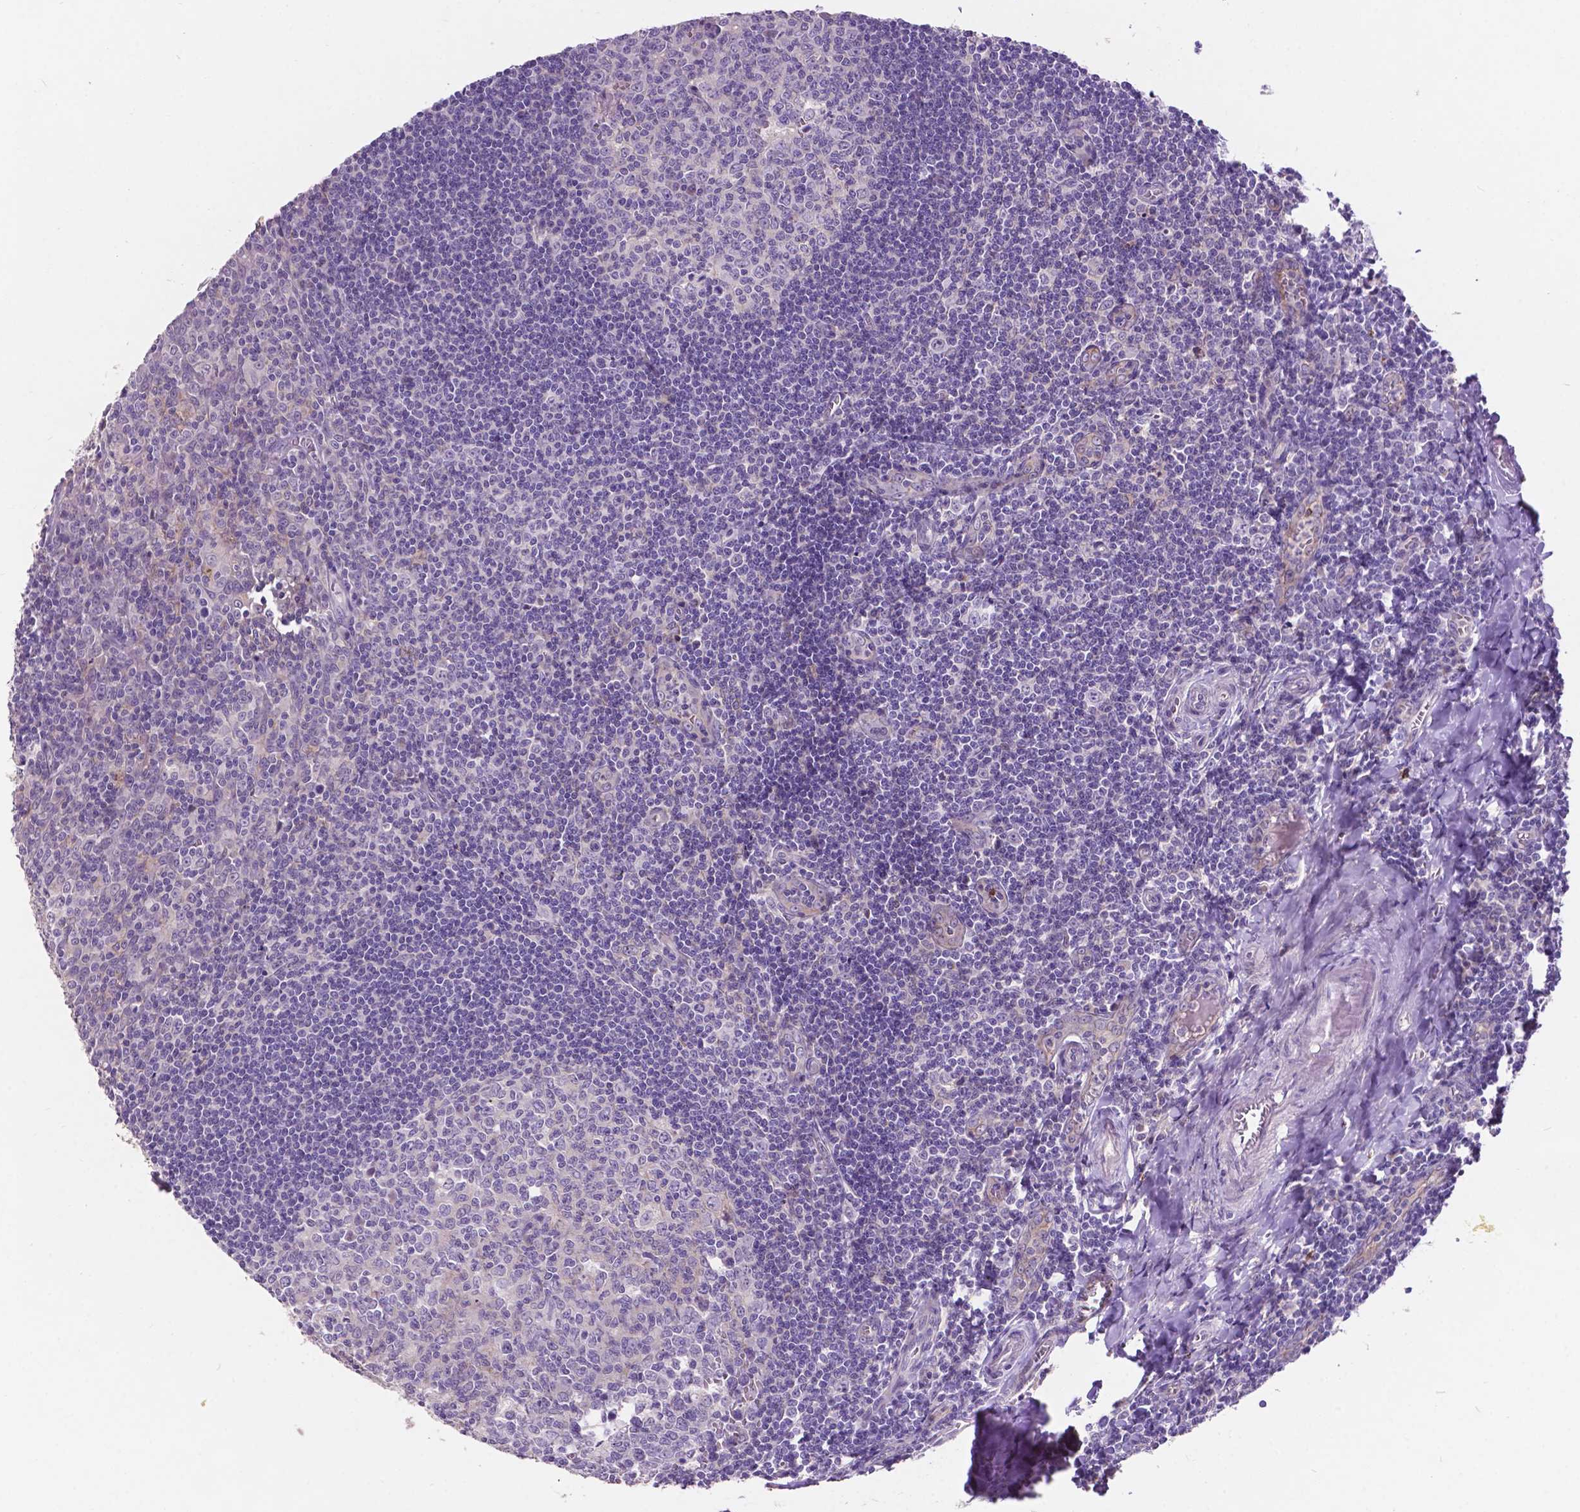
{"staining": {"intensity": "negative", "quantity": "none", "location": "none"}, "tissue": "tonsil", "cell_type": "Germinal center cells", "image_type": "normal", "snomed": [{"axis": "morphology", "description": "Normal tissue, NOS"}, {"axis": "morphology", "description": "Inflammation, NOS"}, {"axis": "topography", "description": "Tonsil"}], "caption": "This is an IHC image of normal tonsil. There is no expression in germinal center cells.", "gene": "PLSCR1", "patient": {"sex": "female", "age": 31}}